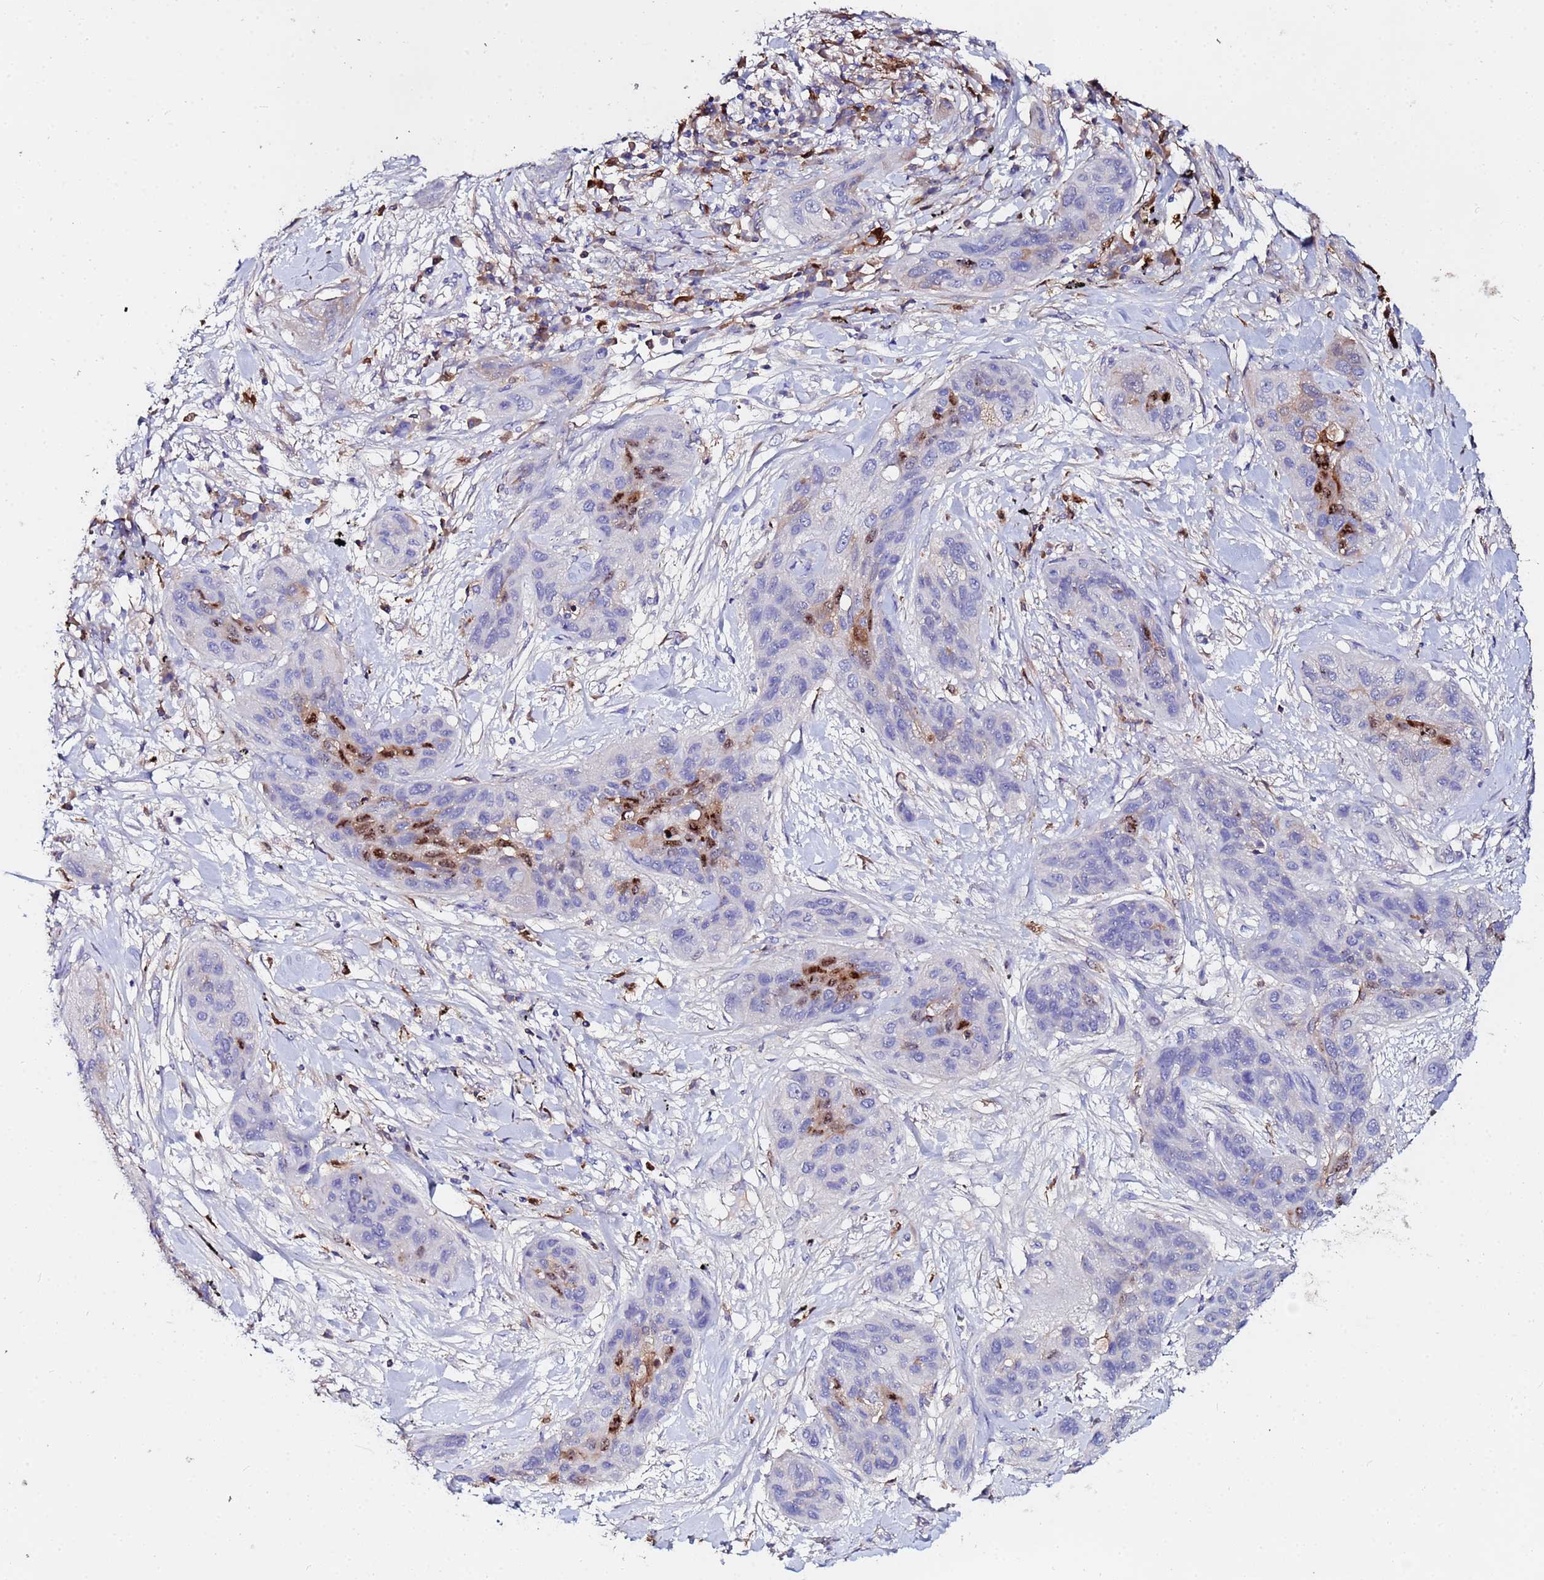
{"staining": {"intensity": "moderate", "quantity": "<25%", "location": "nuclear"}, "tissue": "lung cancer", "cell_type": "Tumor cells", "image_type": "cancer", "snomed": [{"axis": "morphology", "description": "Squamous cell carcinoma, NOS"}, {"axis": "topography", "description": "Lung"}], "caption": "This is an image of immunohistochemistry (IHC) staining of lung cancer (squamous cell carcinoma), which shows moderate staining in the nuclear of tumor cells.", "gene": "TUBAL3", "patient": {"sex": "female", "age": 70}}